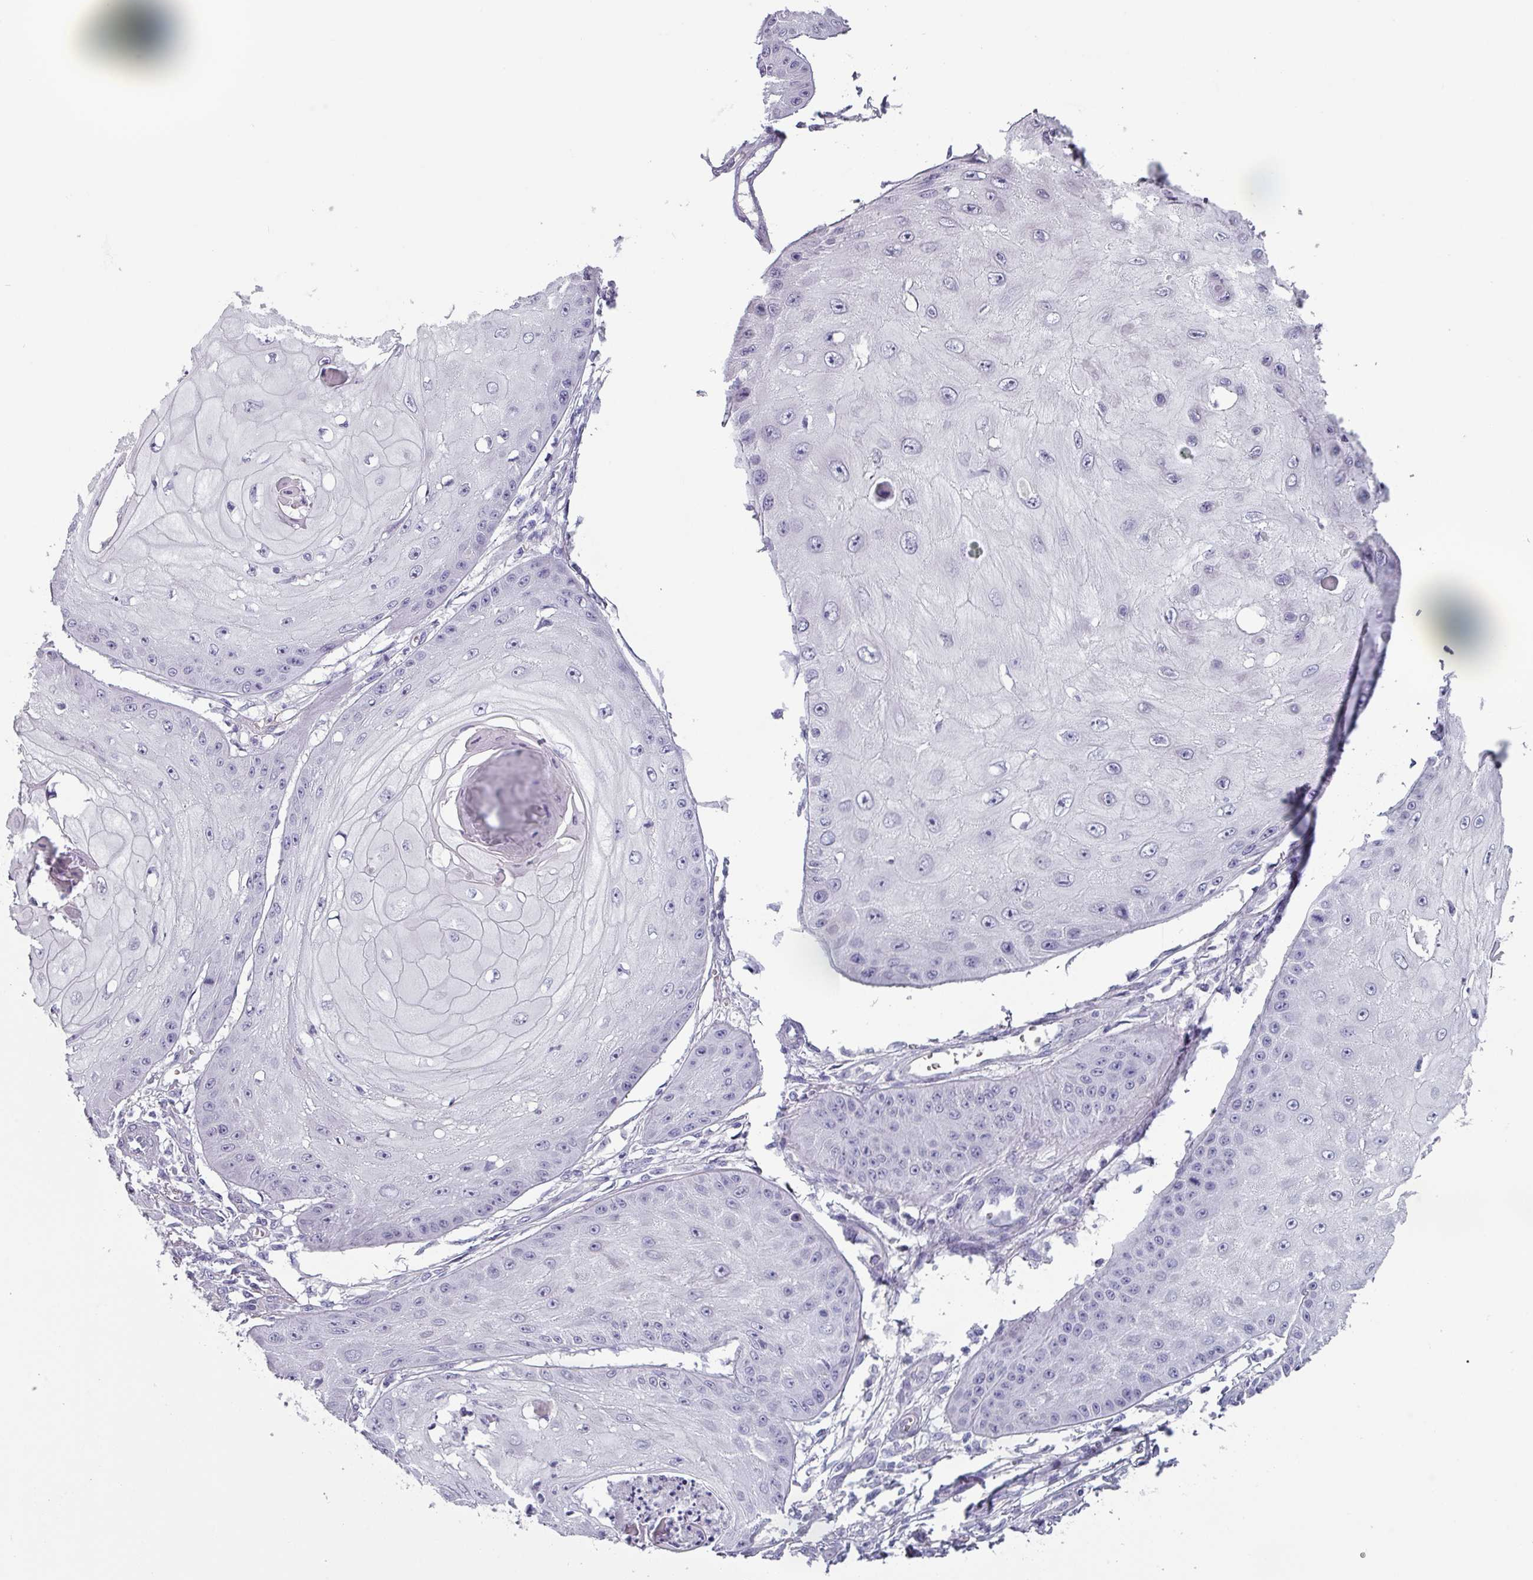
{"staining": {"intensity": "negative", "quantity": "none", "location": "none"}, "tissue": "skin cancer", "cell_type": "Tumor cells", "image_type": "cancer", "snomed": [{"axis": "morphology", "description": "Squamous cell carcinoma, NOS"}, {"axis": "topography", "description": "Skin"}], "caption": "IHC image of neoplastic tissue: human skin cancer stained with DAB (3,3'-diaminobenzidine) demonstrates no significant protein expression in tumor cells.", "gene": "AREL1", "patient": {"sex": "male", "age": 70}}